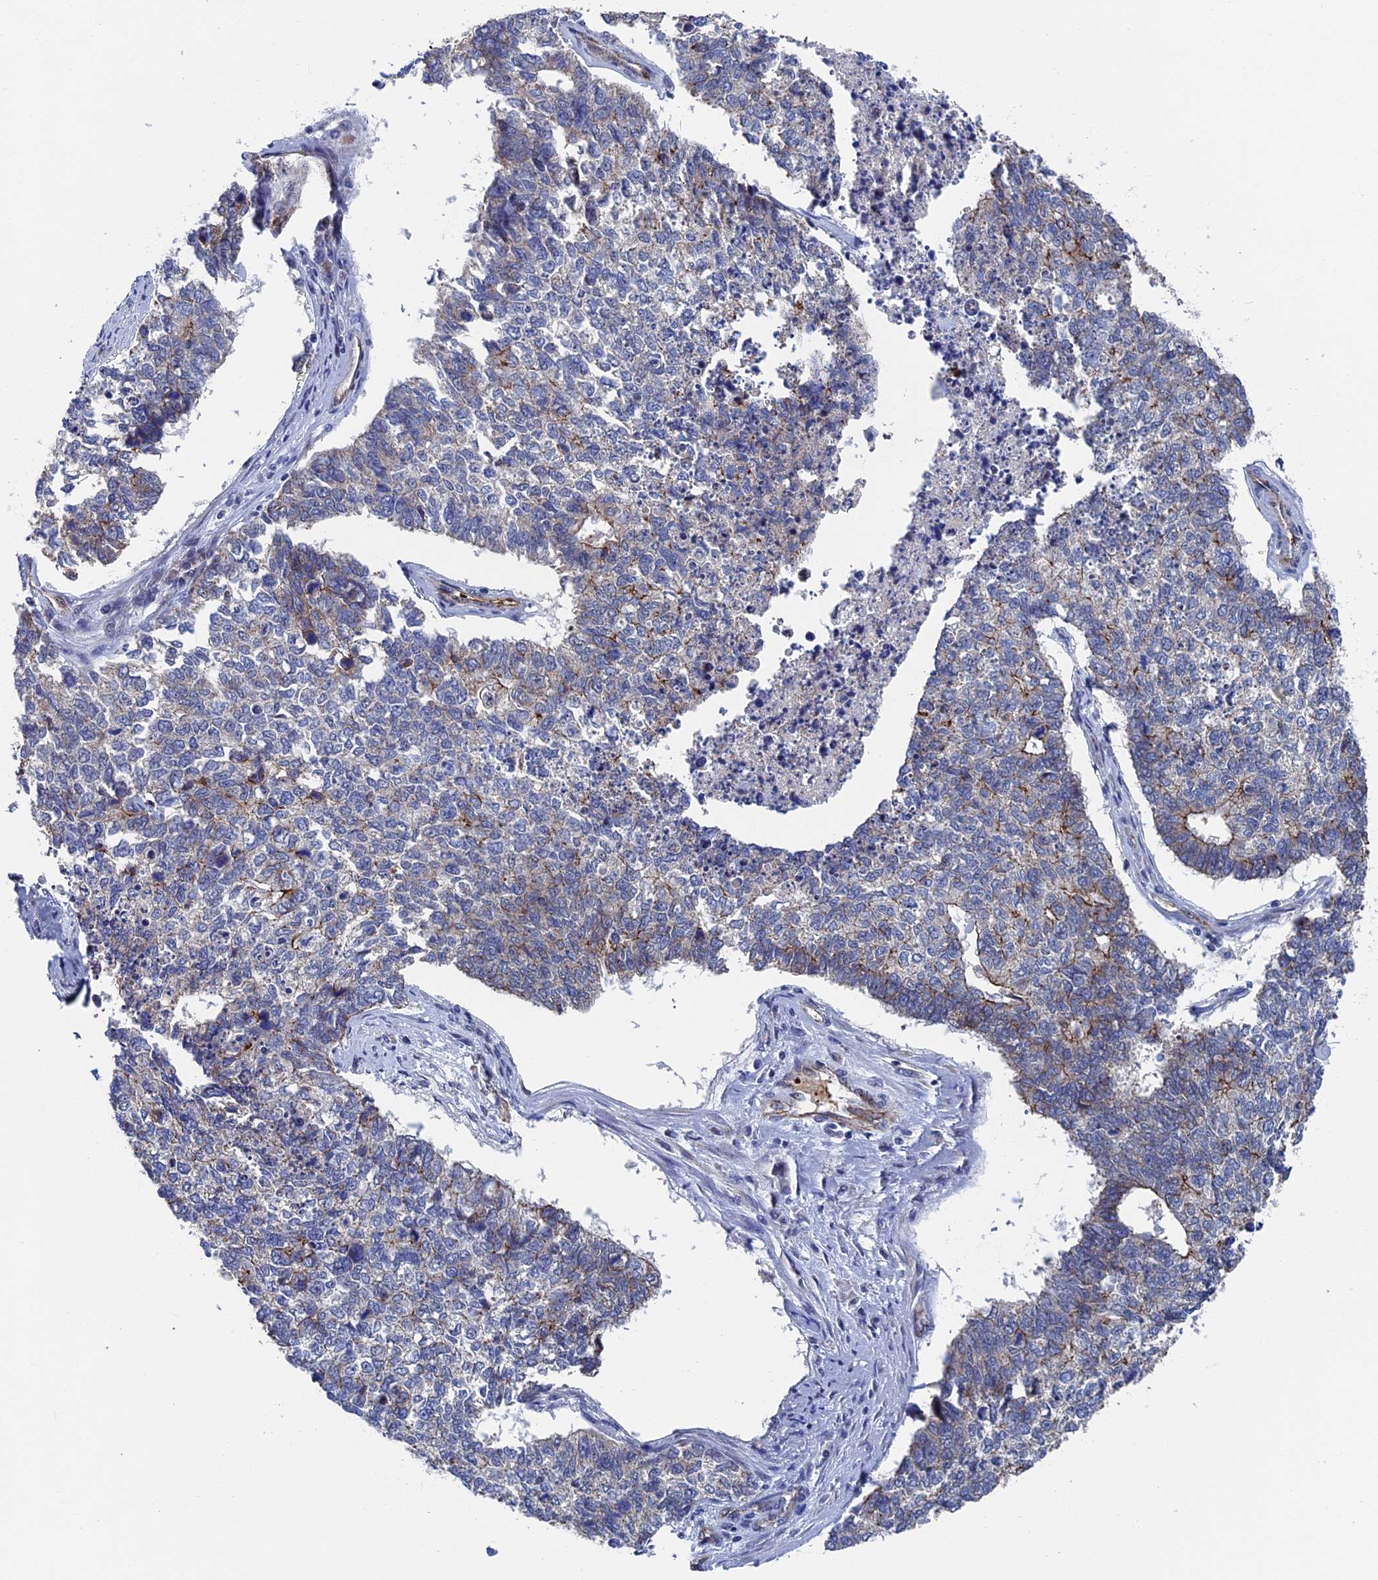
{"staining": {"intensity": "weak", "quantity": "<25%", "location": "cytoplasmic/membranous"}, "tissue": "cervical cancer", "cell_type": "Tumor cells", "image_type": "cancer", "snomed": [{"axis": "morphology", "description": "Squamous cell carcinoma, NOS"}, {"axis": "topography", "description": "Cervix"}], "caption": "DAB immunohistochemical staining of human cervical squamous cell carcinoma displays no significant expression in tumor cells. The staining is performed using DAB brown chromogen with nuclei counter-stained in using hematoxylin.", "gene": "EXOSC9", "patient": {"sex": "female", "age": 63}}